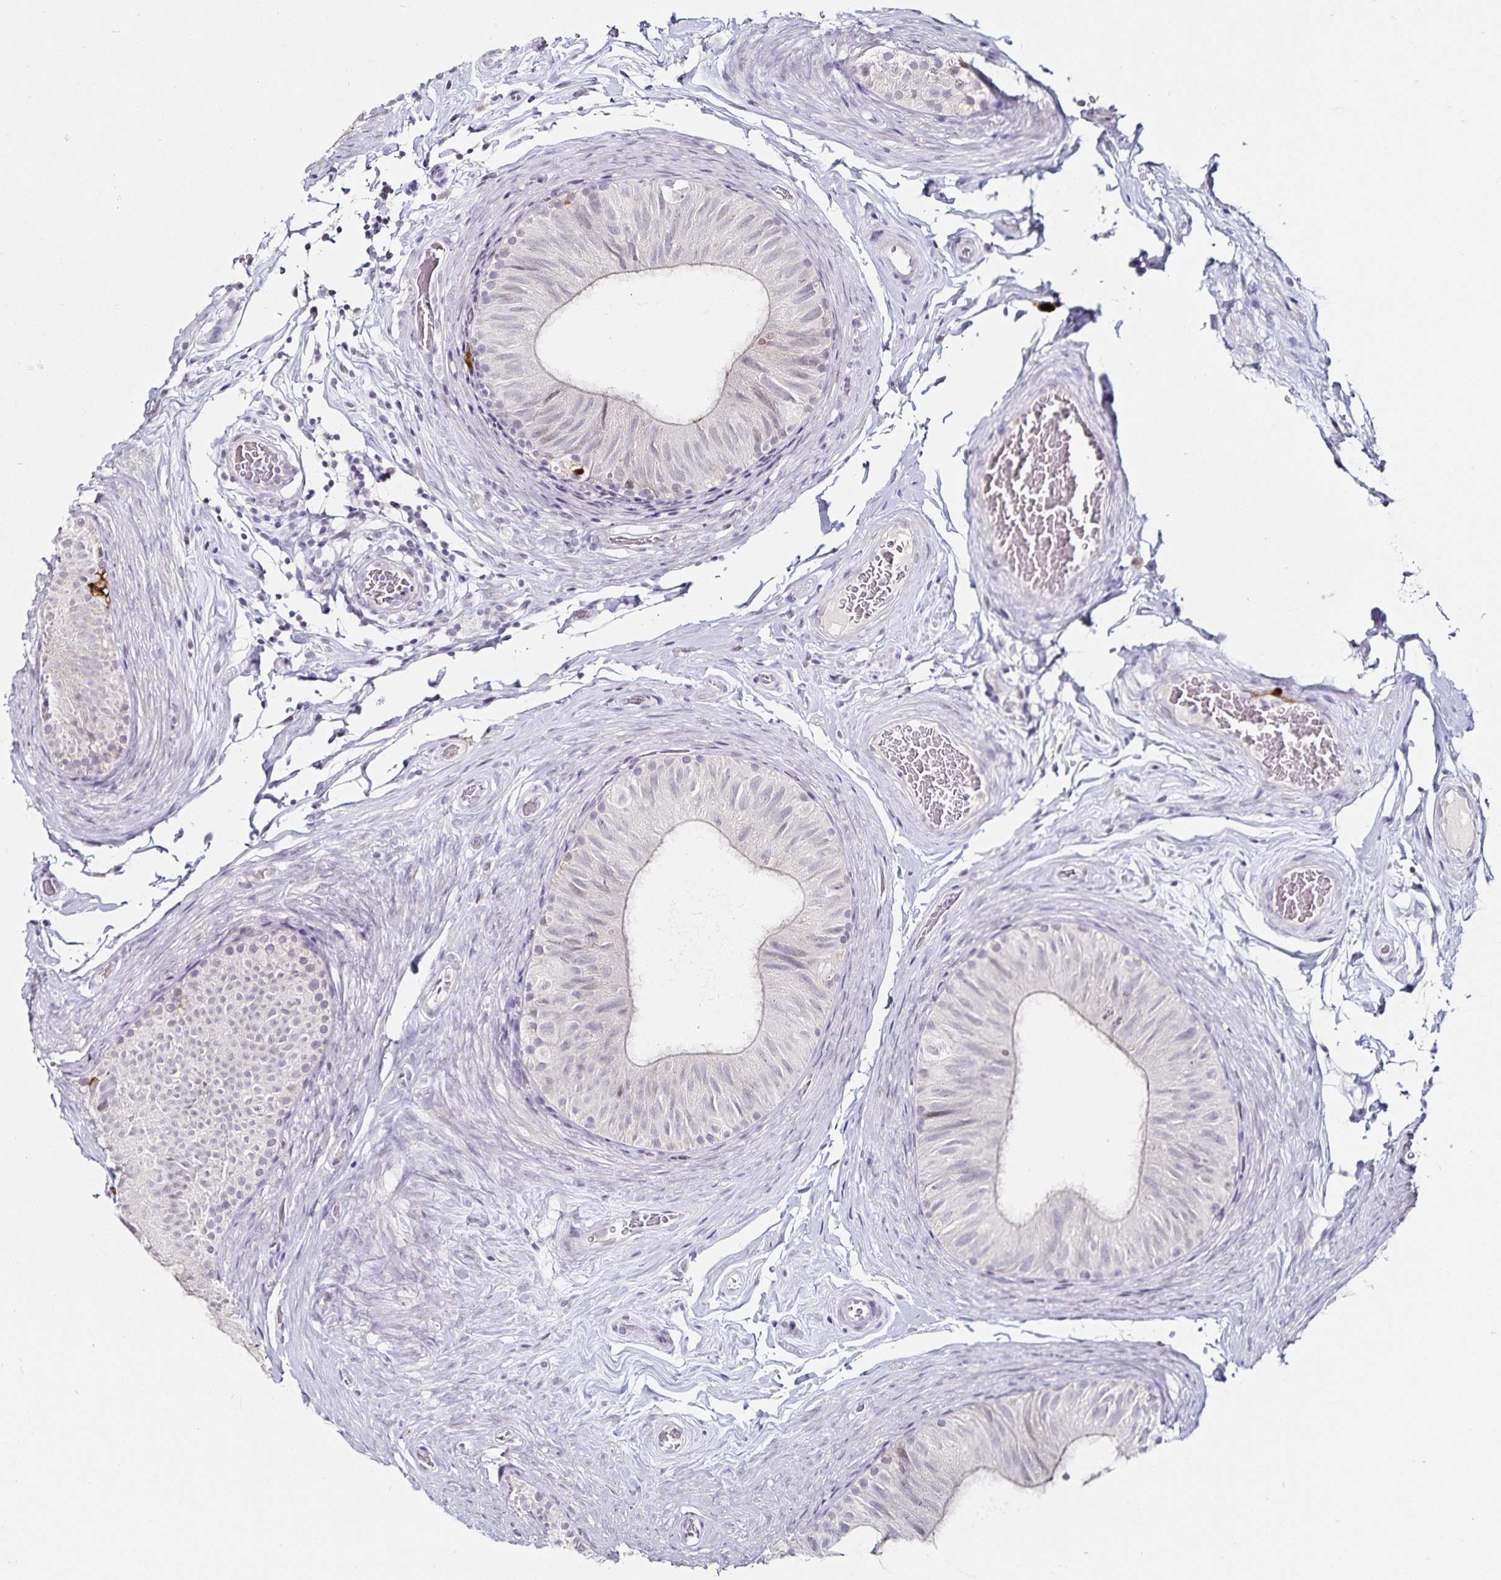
{"staining": {"intensity": "weak", "quantity": "<25%", "location": "nuclear"}, "tissue": "epididymis", "cell_type": "Glandular cells", "image_type": "normal", "snomed": [{"axis": "morphology", "description": "Normal tissue, NOS"}, {"axis": "topography", "description": "Epididymis, spermatic cord, NOS"}, {"axis": "topography", "description": "Epididymis"}], "caption": "Epididymis was stained to show a protein in brown. There is no significant expression in glandular cells. Nuclei are stained in blue.", "gene": "ANLN", "patient": {"sex": "male", "age": 31}}